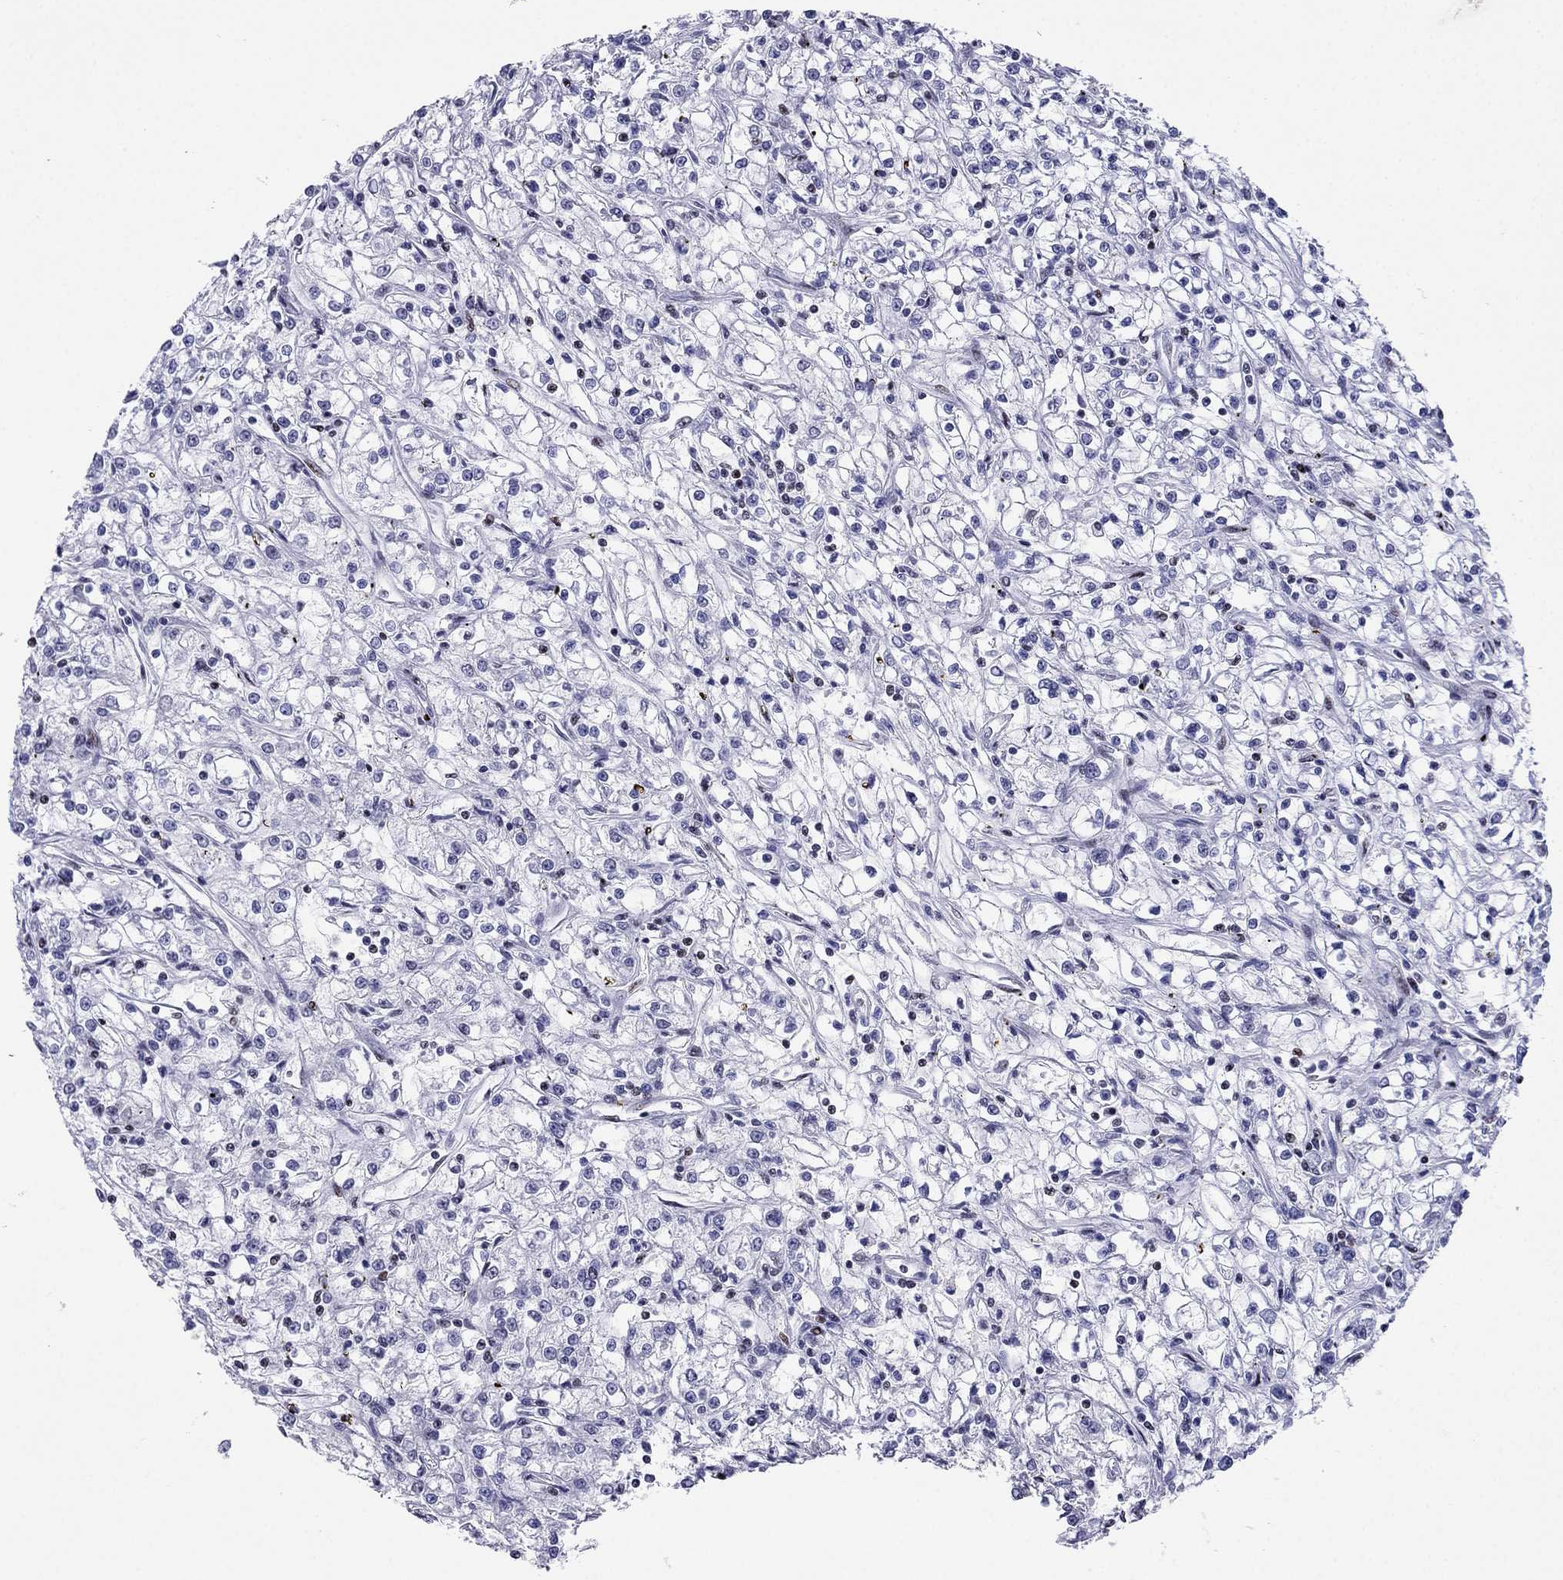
{"staining": {"intensity": "negative", "quantity": "none", "location": "none"}, "tissue": "renal cancer", "cell_type": "Tumor cells", "image_type": "cancer", "snomed": [{"axis": "morphology", "description": "Adenocarcinoma, NOS"}, {"axis": "topography", "description": "Kidney"}], "caption": "This micrograph is of adenocarcinoma (renal) stained with immunohistochemistry (IHC) to label a protein in brown with the nuclei are counter-stained blue. There is no expression in tumor cells.", "gene": "PPM1G", "patient": {"sex": "female", "age": 59}}